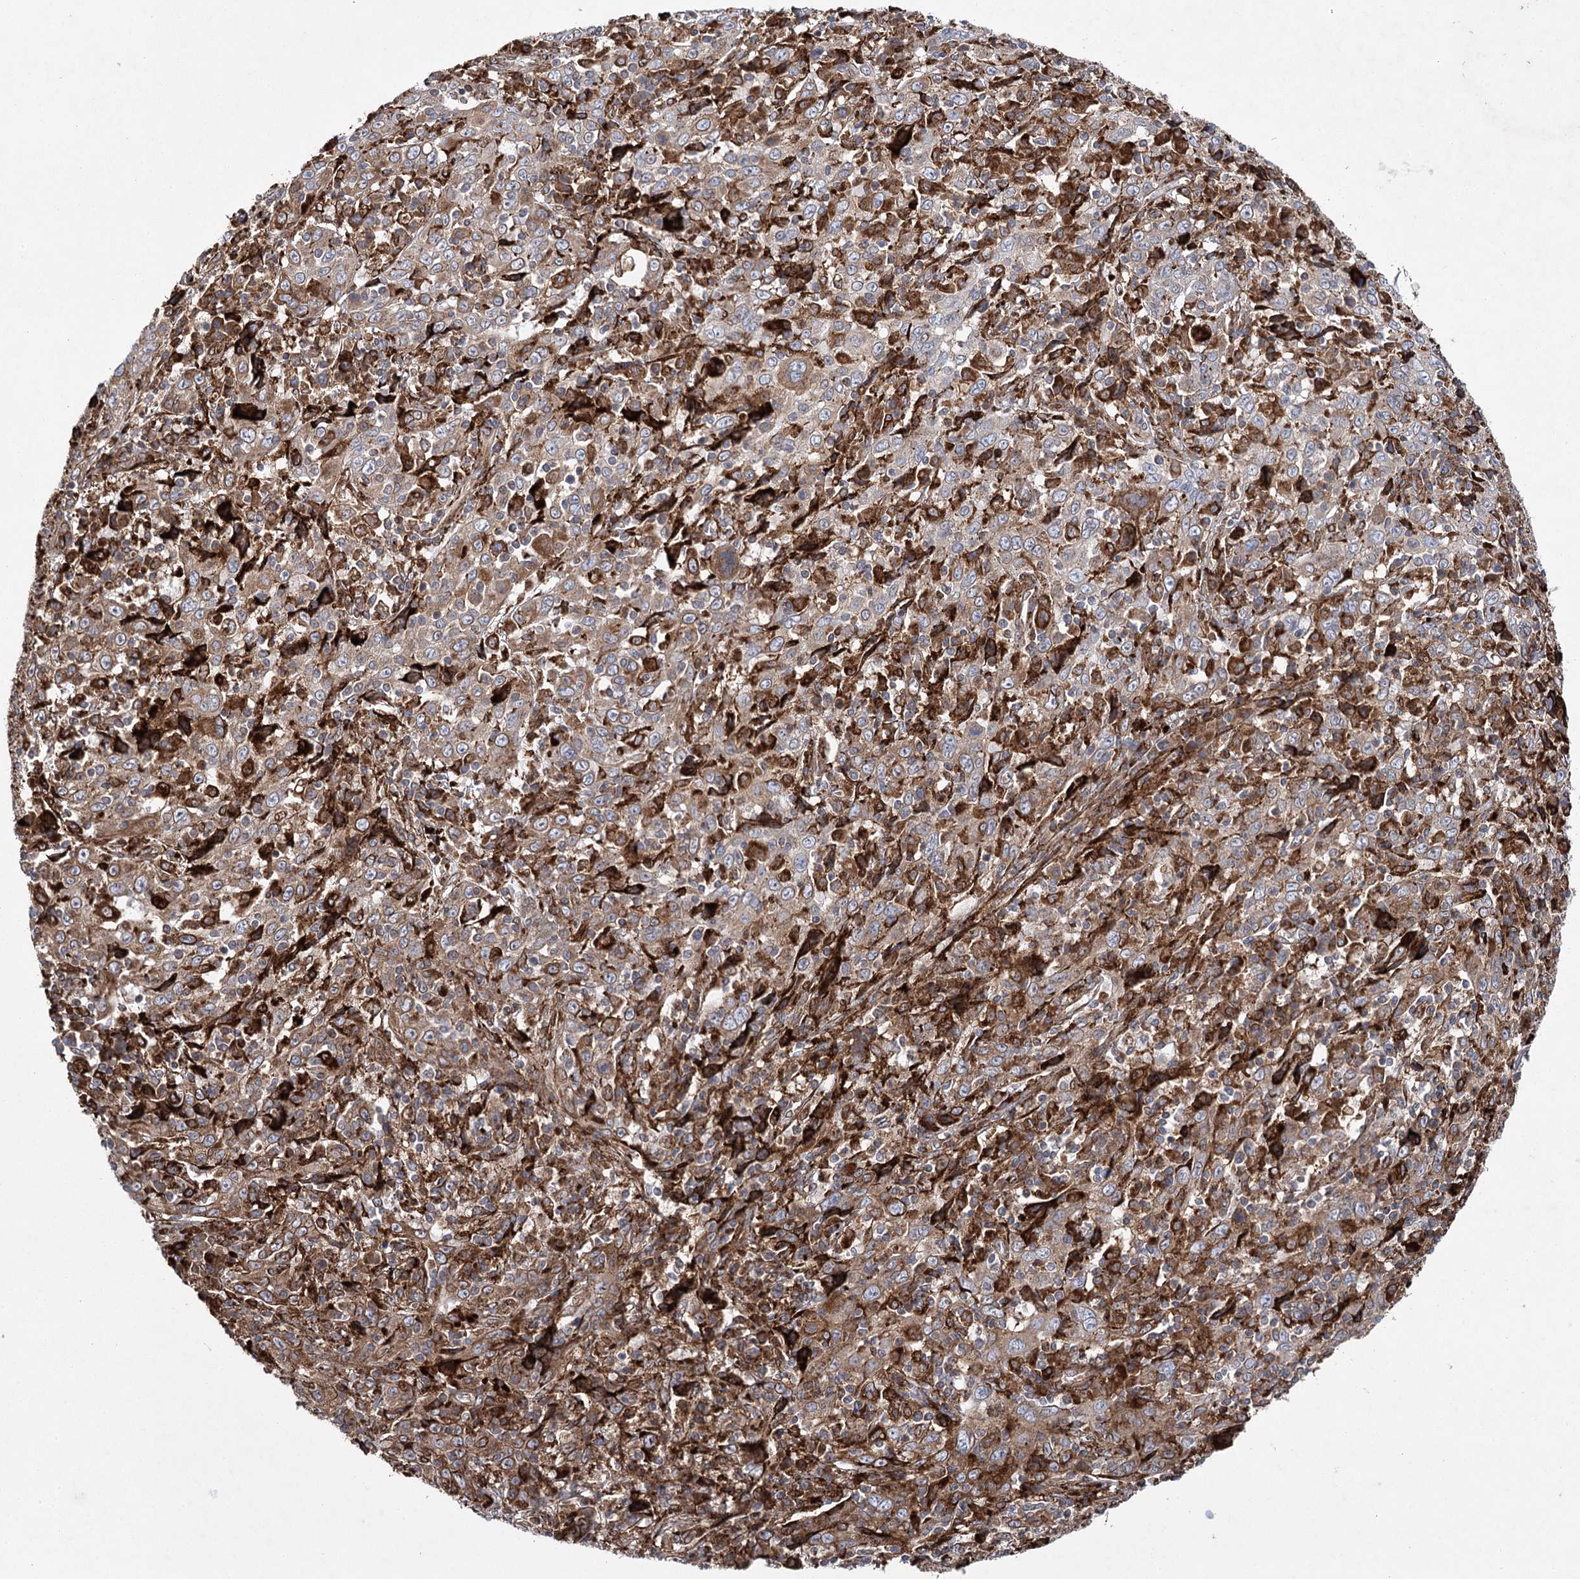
{"staining": {"intensity": "moderate", "quantity": "25%-75%", "location": "cytoplasmic/membranous"}, "tissue": "cervical cancer", "cell_type": "Tumor cells", "image_type": "cancer", "snomed": [{"axis": "morphology", "description": "Squamous cell carcinoma, NOS"}, {"axis": "topography", "description": "Cervix"}], "caption": "A photomicrograph showing moderate cytoplasmic/membranous expression in about 25%-75% of tumor cells in cervical squamous cell carcinoma, as visualized by brown immunohistochemical staining.", "gene": "DCUN1D4", "patient": {"sex": "female", "age": 46}}